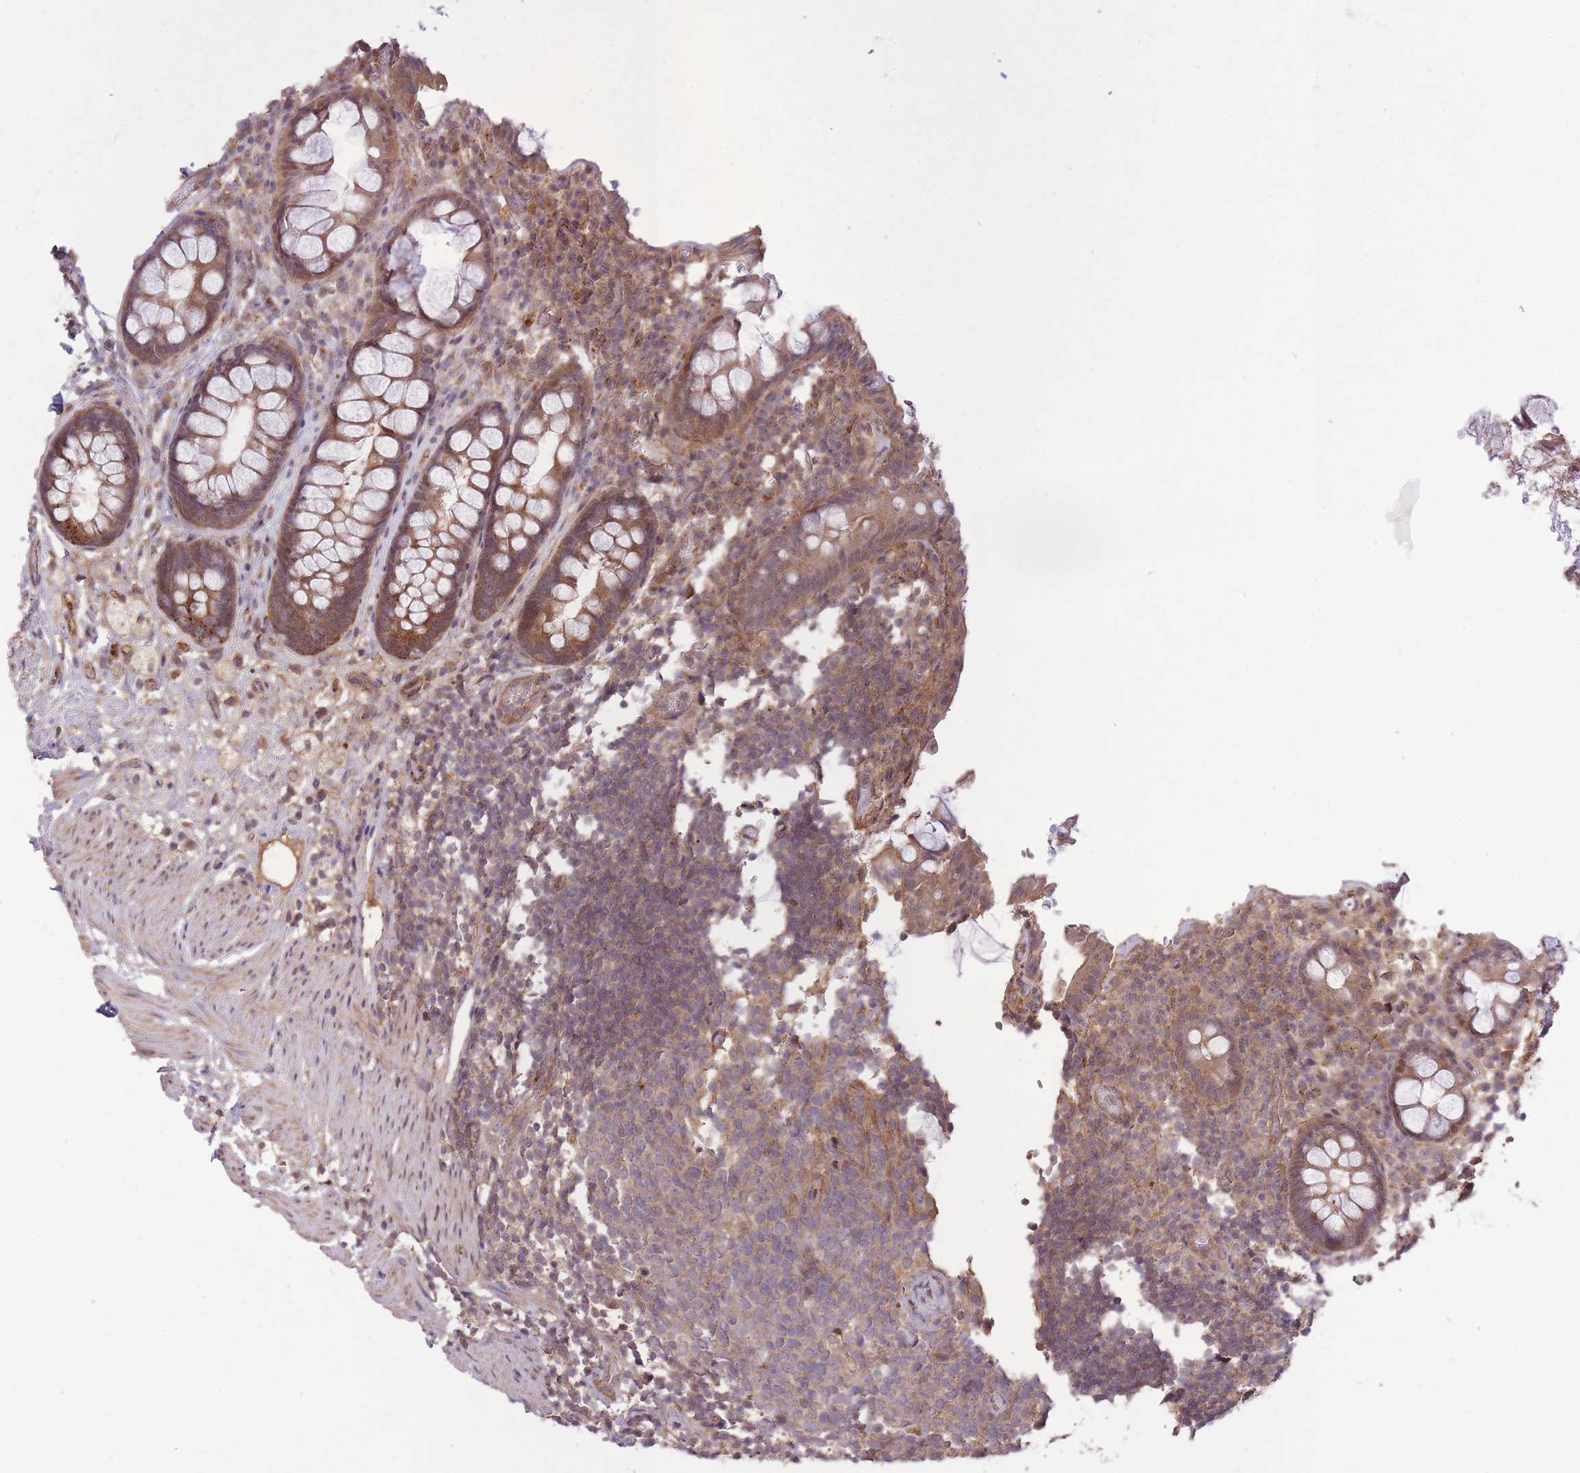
{"staining": {"intensity": "moderate", "quantity": "25%-75%", "location": "cytoplasmic/membranous,nuclear"}, "tissue": "rectum", "cell_type": "Glandular cells", "image_type": "normal", "snomed": [{"axis": "morphology", "description": "Normal tissue, NOS"}, {"axis": "topography", "description": "Rectum"}, {"axis": "topography", "description": "Peripheral nerve tissue"}], "caption": "Glandular cells demonstrate medium levels of moderate cytoplasmic/membranous,nuclear positivity in approximately 25%-75% of cells in normal human rectum.", "gene": "POLR3F", "patient": {"sex": "female", "age": 69}}